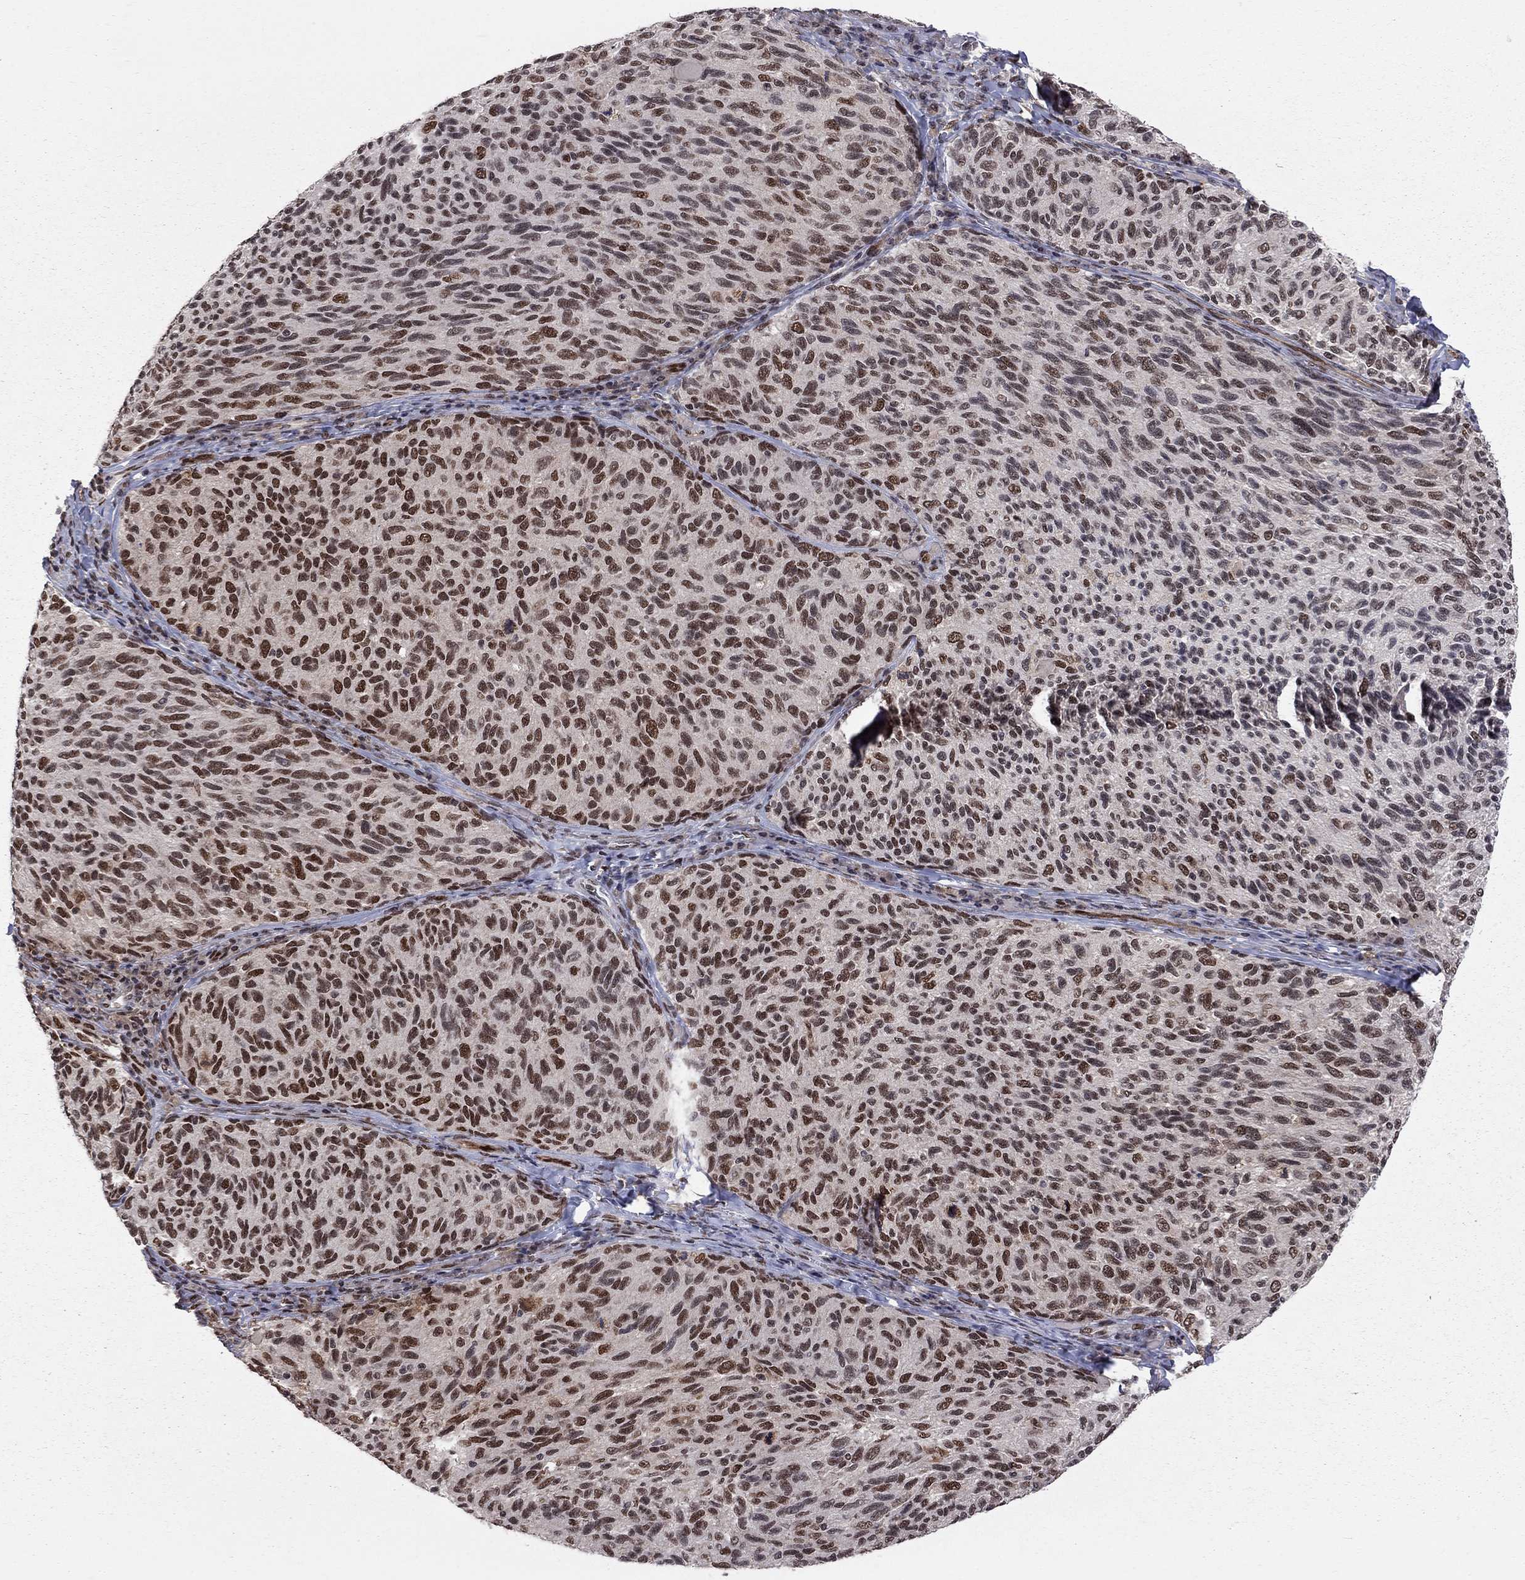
{"staining": {"intensity": "strong", "quantity": "25%-75%", "location": "nuclear"}, "tissue": "melanoma", "cell_type": "Tumor cells", "image_type": "cancer", "snomed": [{"axis": "morphology", "description": "Malignant melanoma, NOS"}, {"axis": "topography", "description": "Skin"}], "caption": "Human malignant melanoma stained for a protein (brown) reveals strong nuclear positive positivity in approximately 25%-75% of tumor cells.", "gene": "SAP30L", "patient": {"sex": "female", "age": 73}}